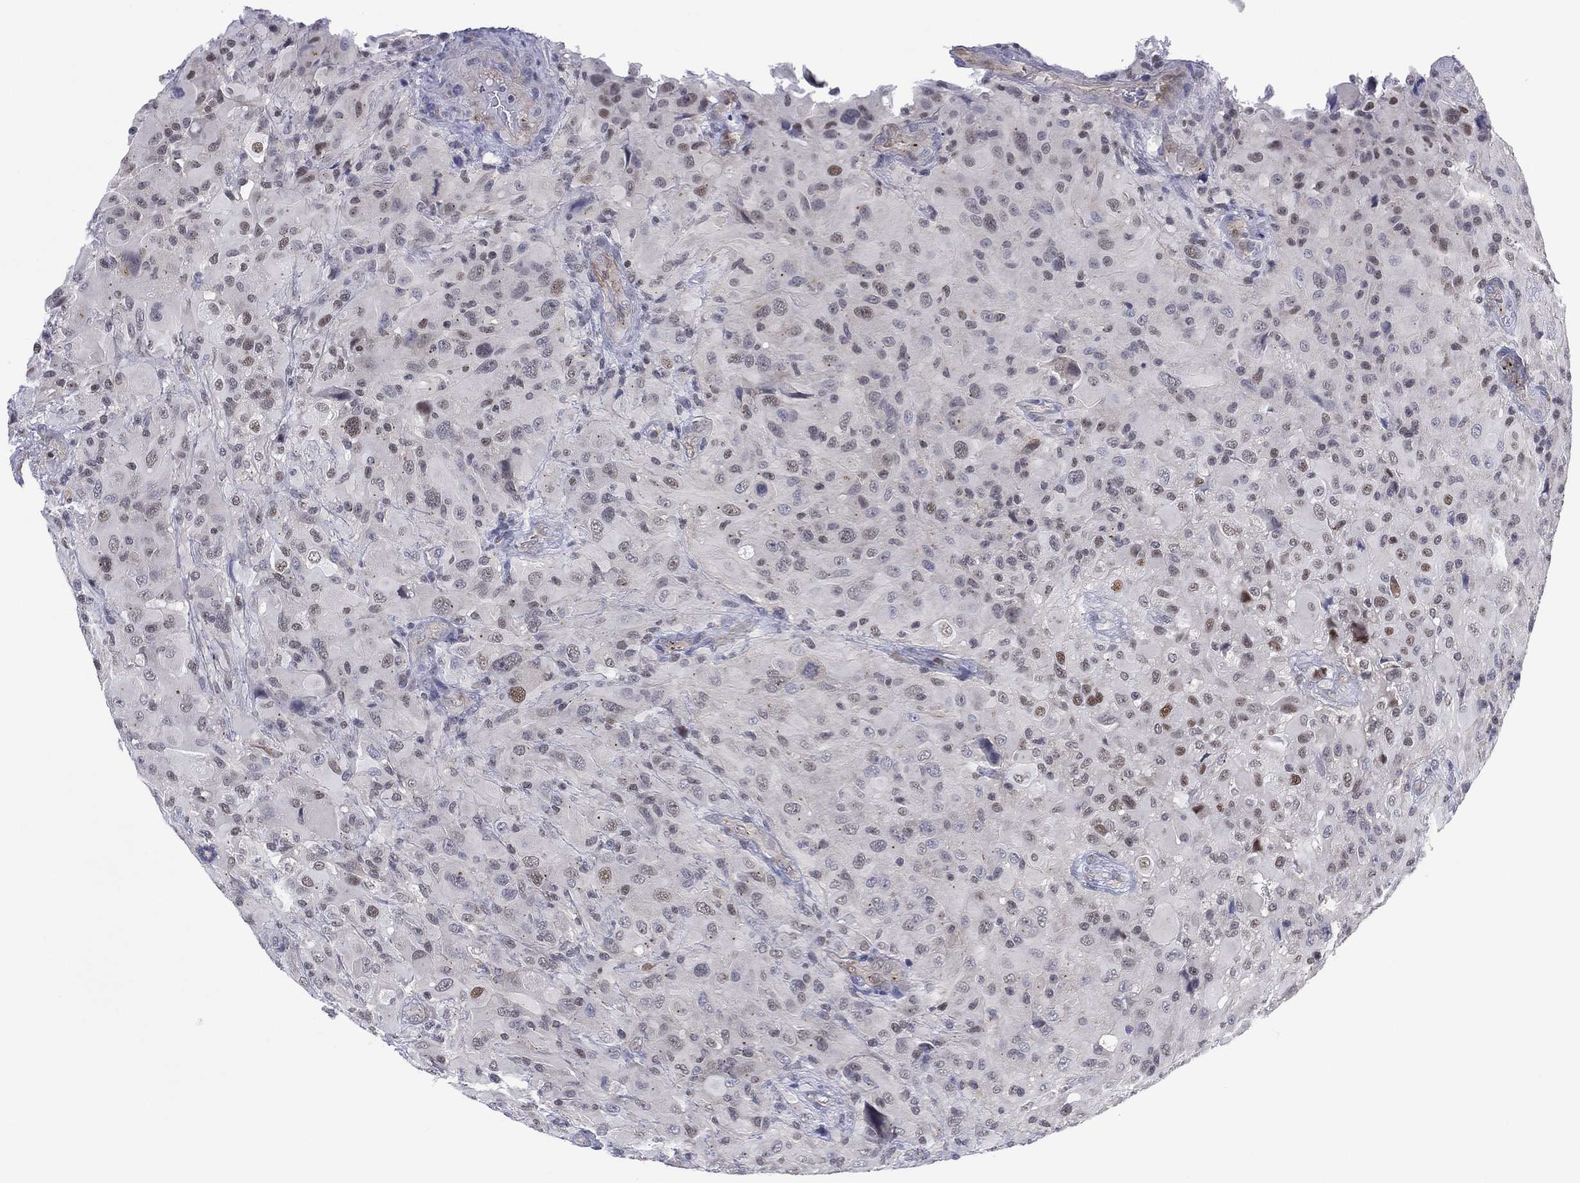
{"staining": {"intensity": "moderate", "quantity": "<25%", "location": "nuclear"}, "tissue": "glioma", "cell_type": "Tumor cells", "image_type": "cancer", "snomed": [{"axis": "morphology", "description": "Glioma, malignant, High grade"}, {"axis": "topography", "description": "Cerebral cortex"}], "caption": "A histopathology image of malignant glioma (high-grade) stained for a protein shows moderate nuclear brown staining in tumor cells. The staining was performed using DAB (3,3'-diaminobenzidine) to visualize the protein expression in brown, while the nuclei were stained in blue with hematoxylin (Magnification: 20x).", "gene": "GSE1", "patient": {"sex": "male", "age": 35}}